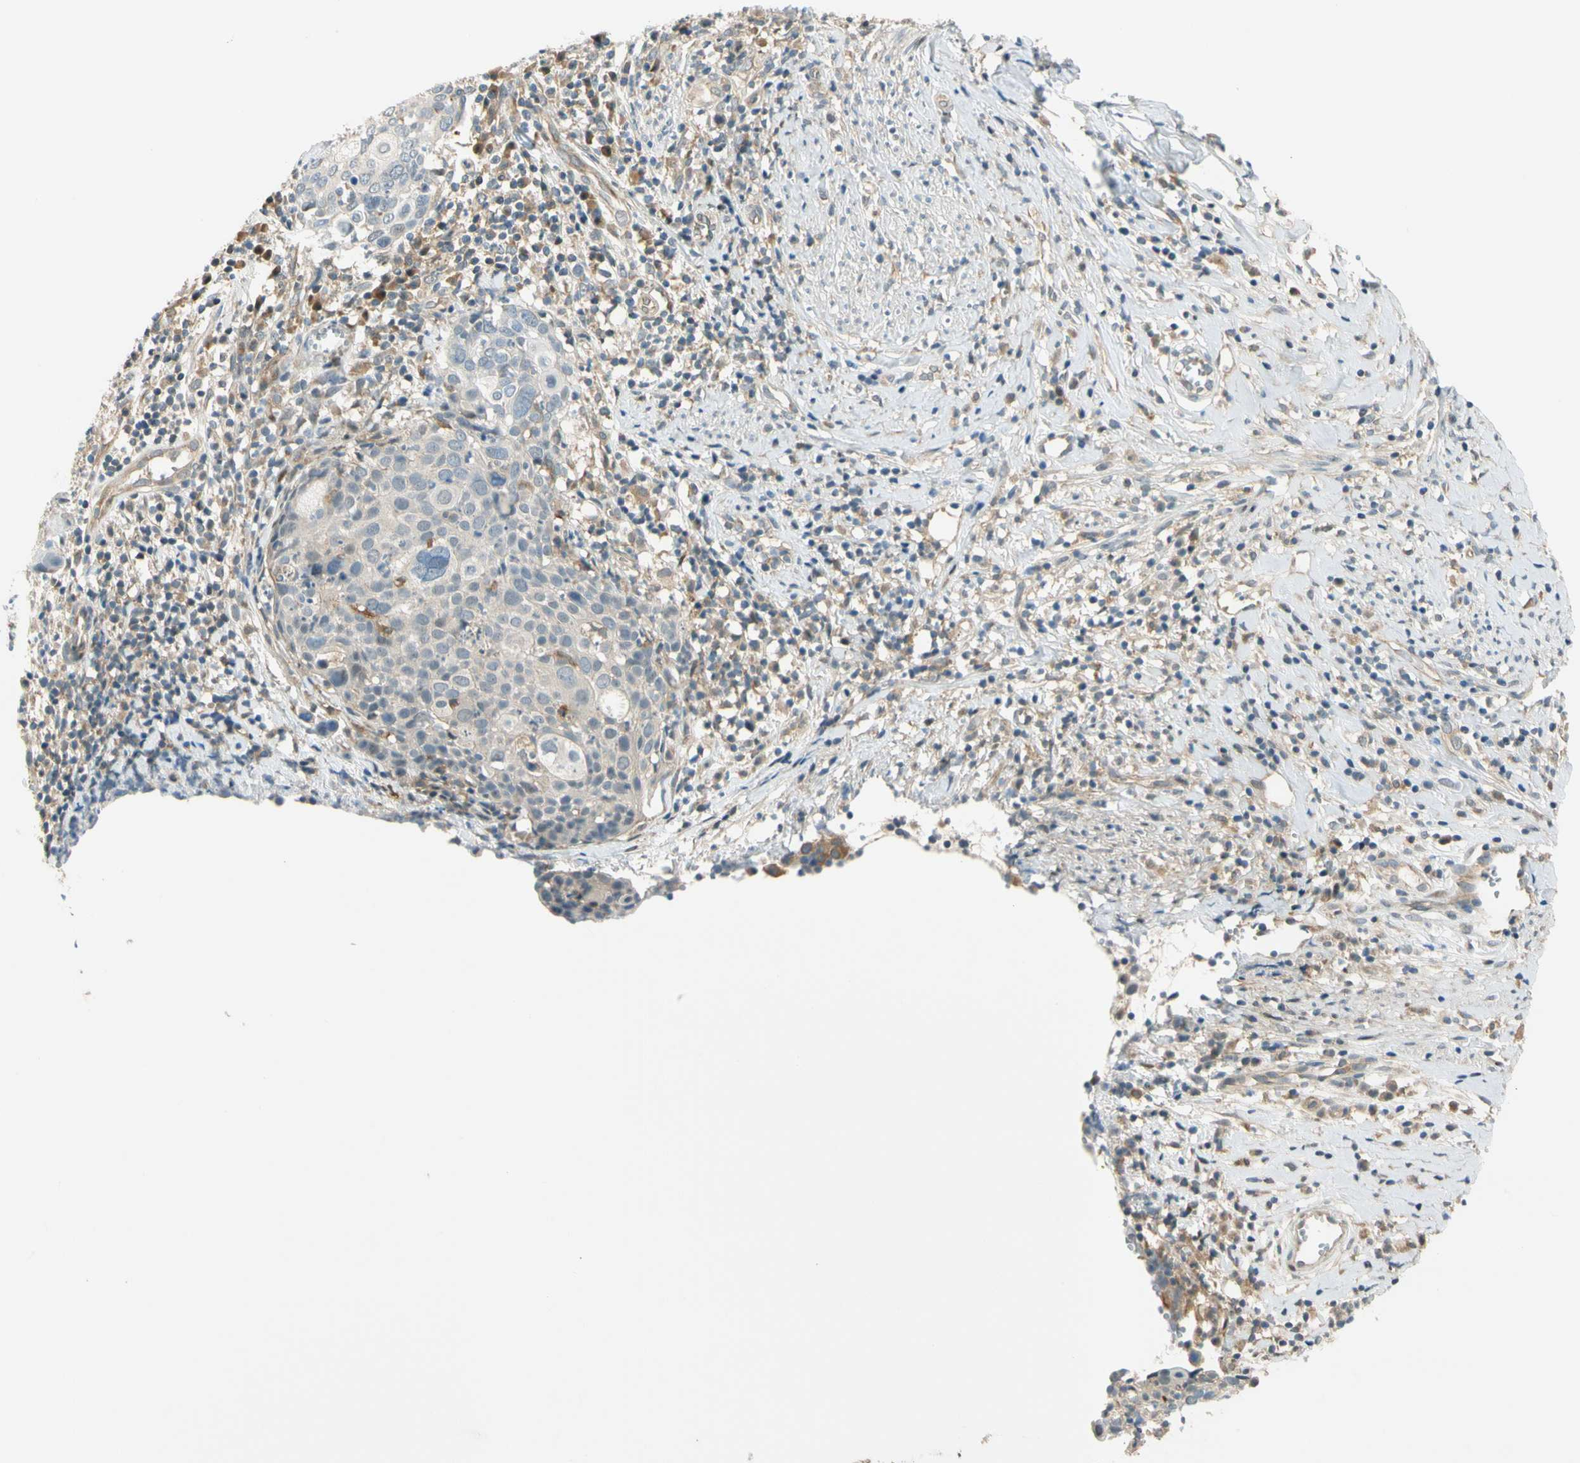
{"staining": {"intensity": "negative", "quantity": "none", "location": "none"}, "tissue": "cervical cancer", "cell_type": "Tumor cells", "image_type": "cancer", "snomed": [{"axis": "morphology", "description": "Squamous cell carcinoma, NOS"}, {"axis": "topography", "description": "Cervix"}], "caption": "This is an immunohistochemistry histopathology image of human cervical squamous cell carcinoma. There is no positivity in tumor cells.", "gene": "GATD1", "patient": {"sex": "female", "age": 40}}